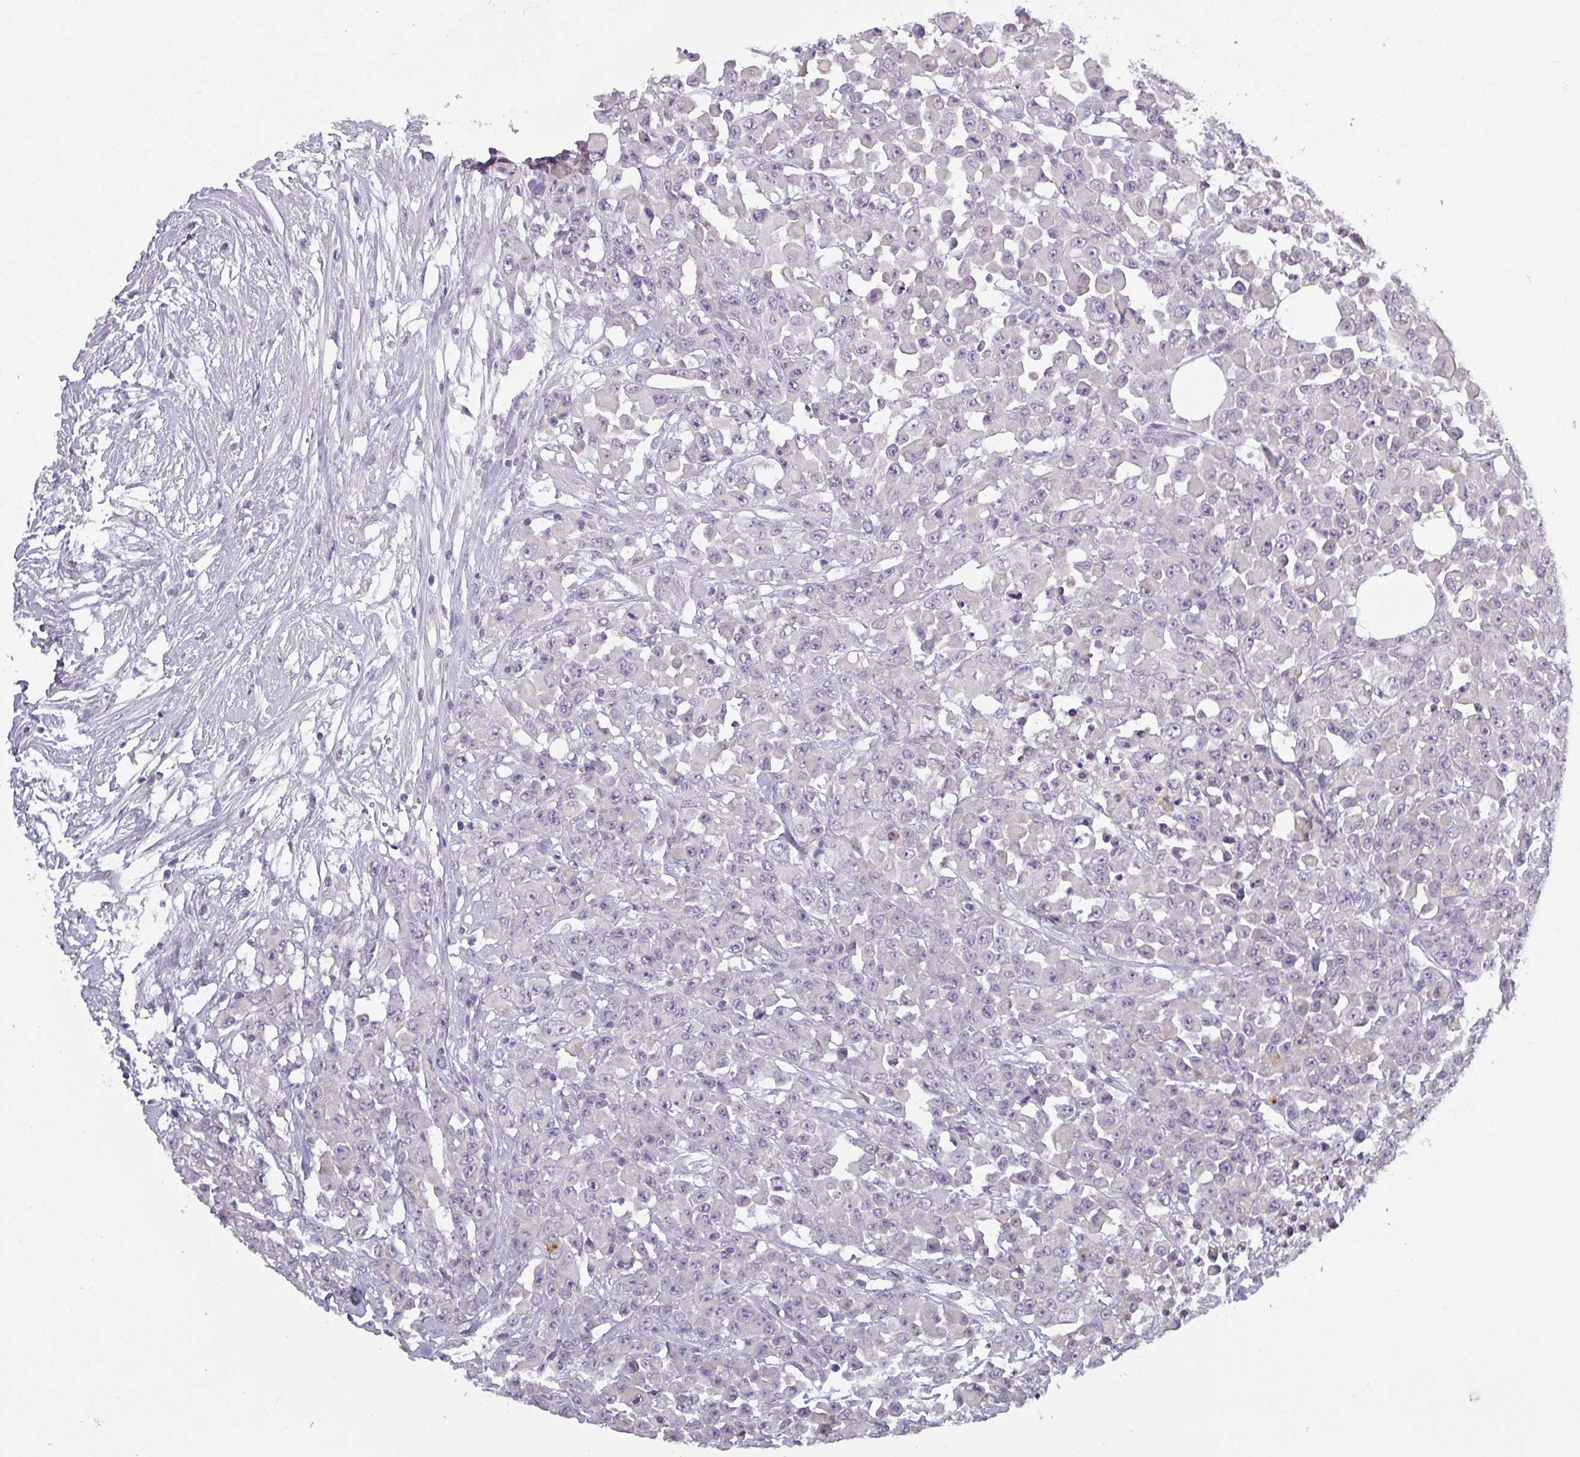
{"staining": {"intensity": "negative", "quantity": "none", "location": "none"}, "tissue": "colorectal cancer", "cell_type": "Tumor cells", "image_type": "cancer", "snomed": [{"axis": "morphology", "description": "Adenocarcinoma, NOS"}, {"axis": "topography", "description": "Colon"}], "caption": "Immunohistochemistry image of neoplastic tissue: human colorectal cancer stained with DAB exhibits no significant protein positivity in tumor cells. (DAB (3,3'-diaminobenzidine) IHC with hematoxylin counter stain).", "gene": "SLC26A9", "patient": {"sex": "male", "age": 51}}